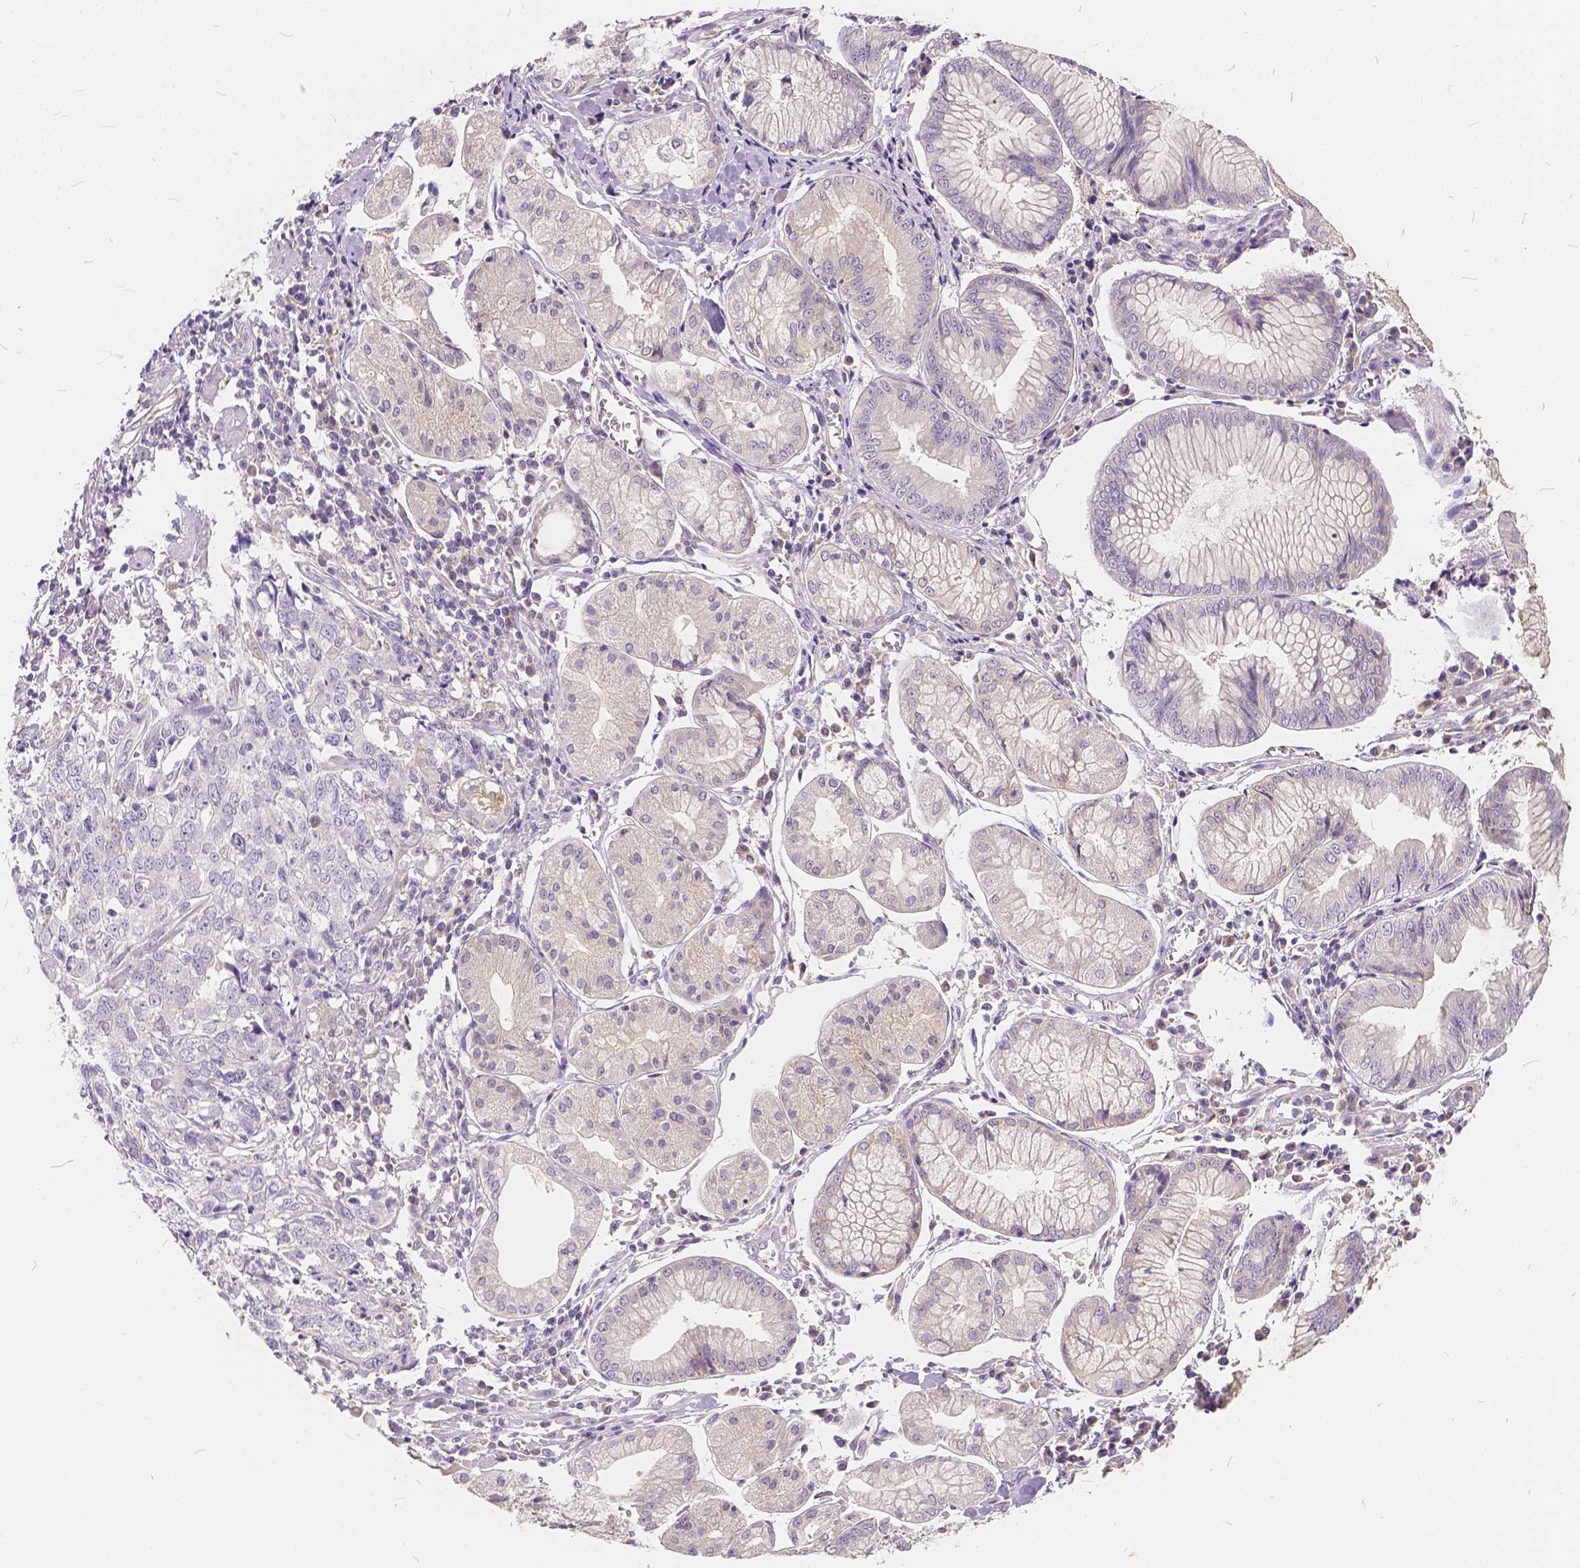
{"staining": {"intensity": "negative", "quantity": "none", "location": "none"}, "tissue": "stomach cancer", "cell_type": "Tumor cells", "image_type": "cancer", "snomed": [{"axis": "morphology", "description": "Adenocarcinoma, NOS"}, {"axis": "topography", "description": "Stomach, upper"}], "caption": "A high-resolution histopathology image shows immunohistochemistry (IHC) staining of stomach cancer, which exhibits no significant staining in tumor cells.", "gene": "KIAA0513", "patient": {"sex": "male", "age": 81}}